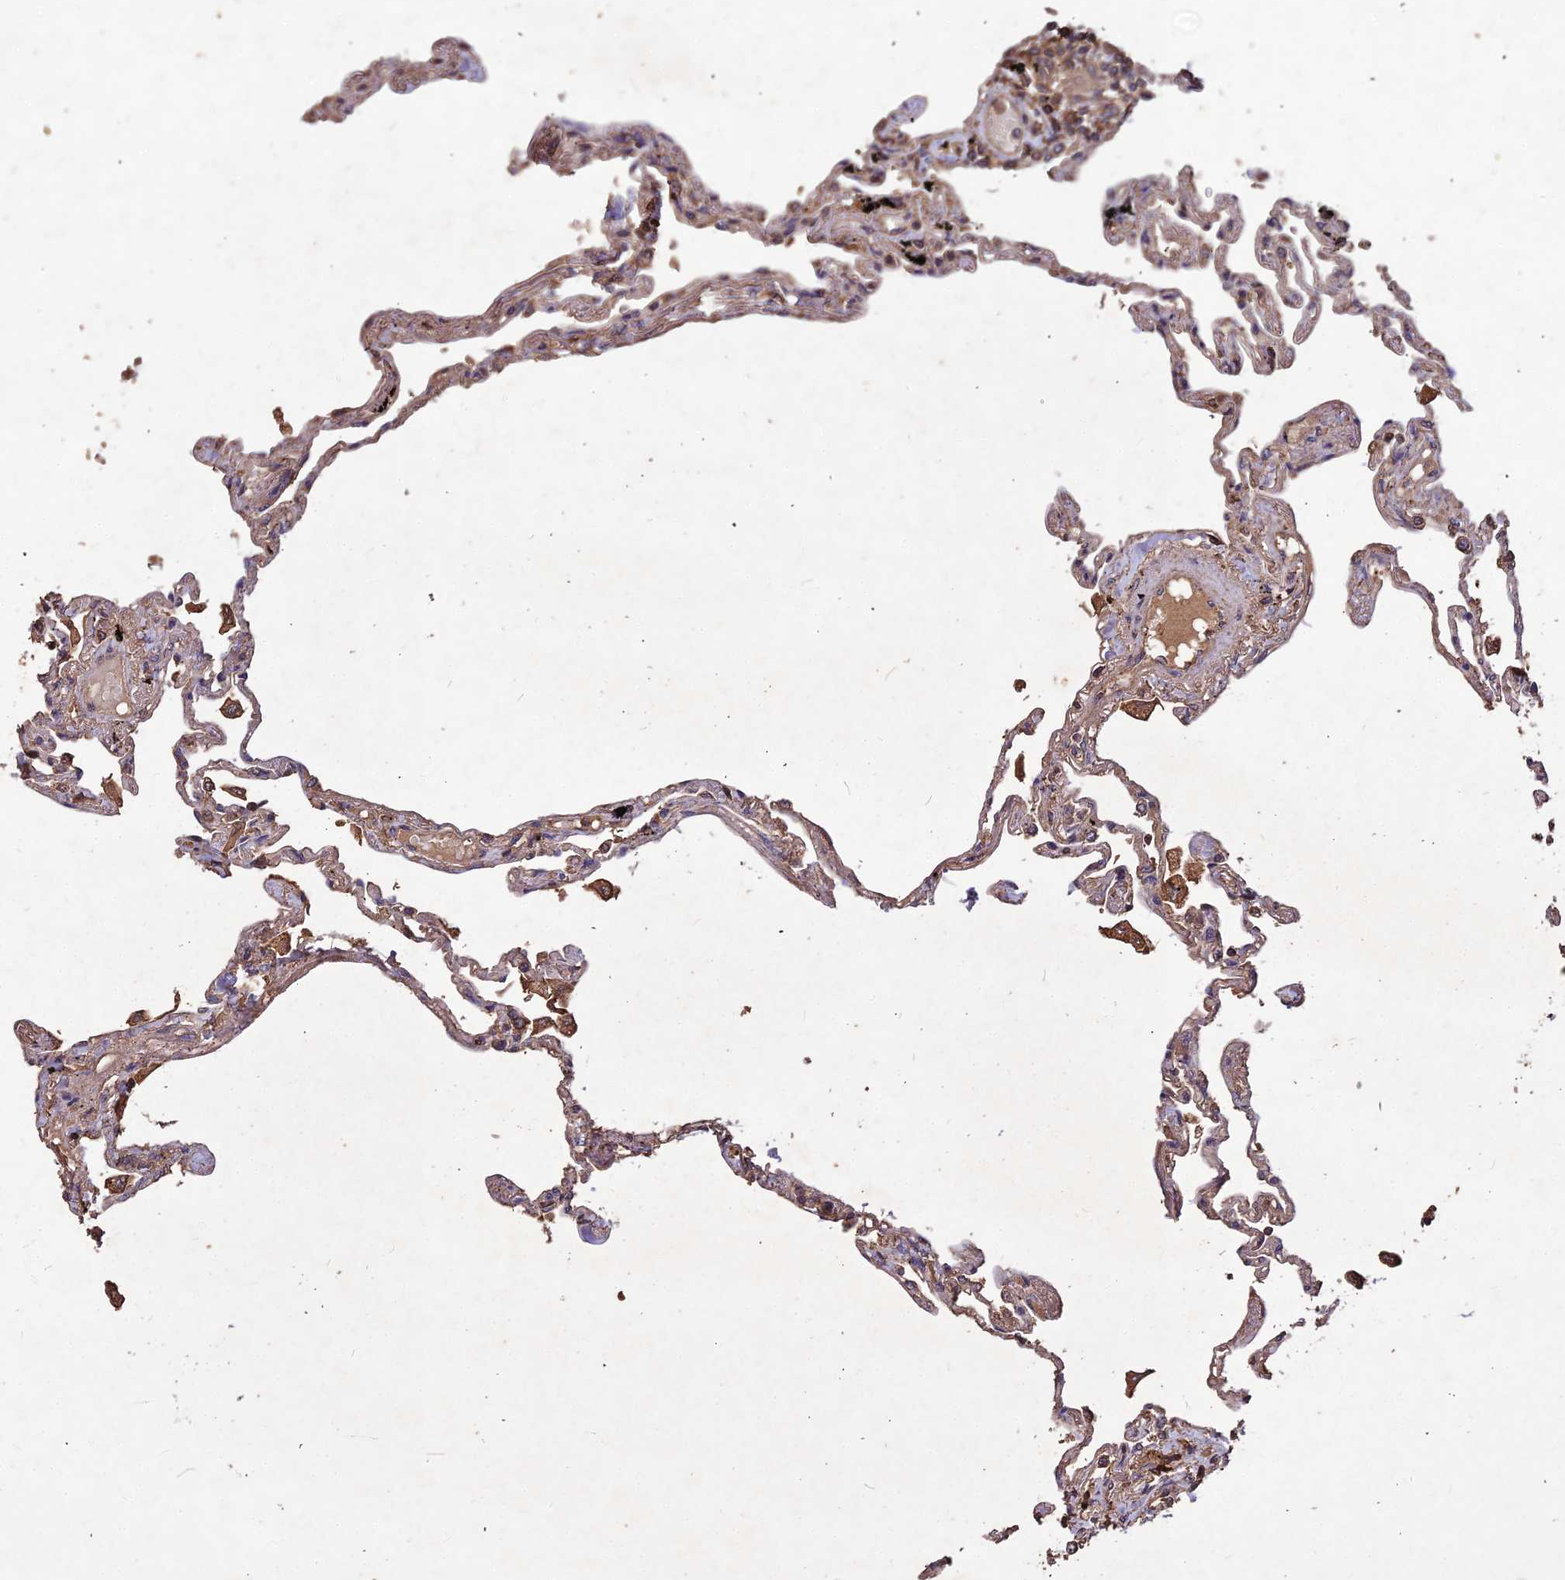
{"staining": {"intensity": "moderate", "quantity": ">75%", "location": "cytoplasmic/membranous"}, "tissue": "lung", "cell_type": "Alveolar cells", "image_type": "normal", "snomed": [{"axis": "morphology", "description": "Normal tissue, NOS"}, {"axis": "topography", "description": "Lung"}], "caption": "The image reveals a brown stain indicating the presence of a protein in the cytoplasmic/membranous of alveolar cells in lung. The staining was performed using DAB, with brown indicating positive protein expression. Nuclei are stained blue with hematoxylin.", "gene": "SYMPK", "patient": {"sex": "female", "age": 67}}